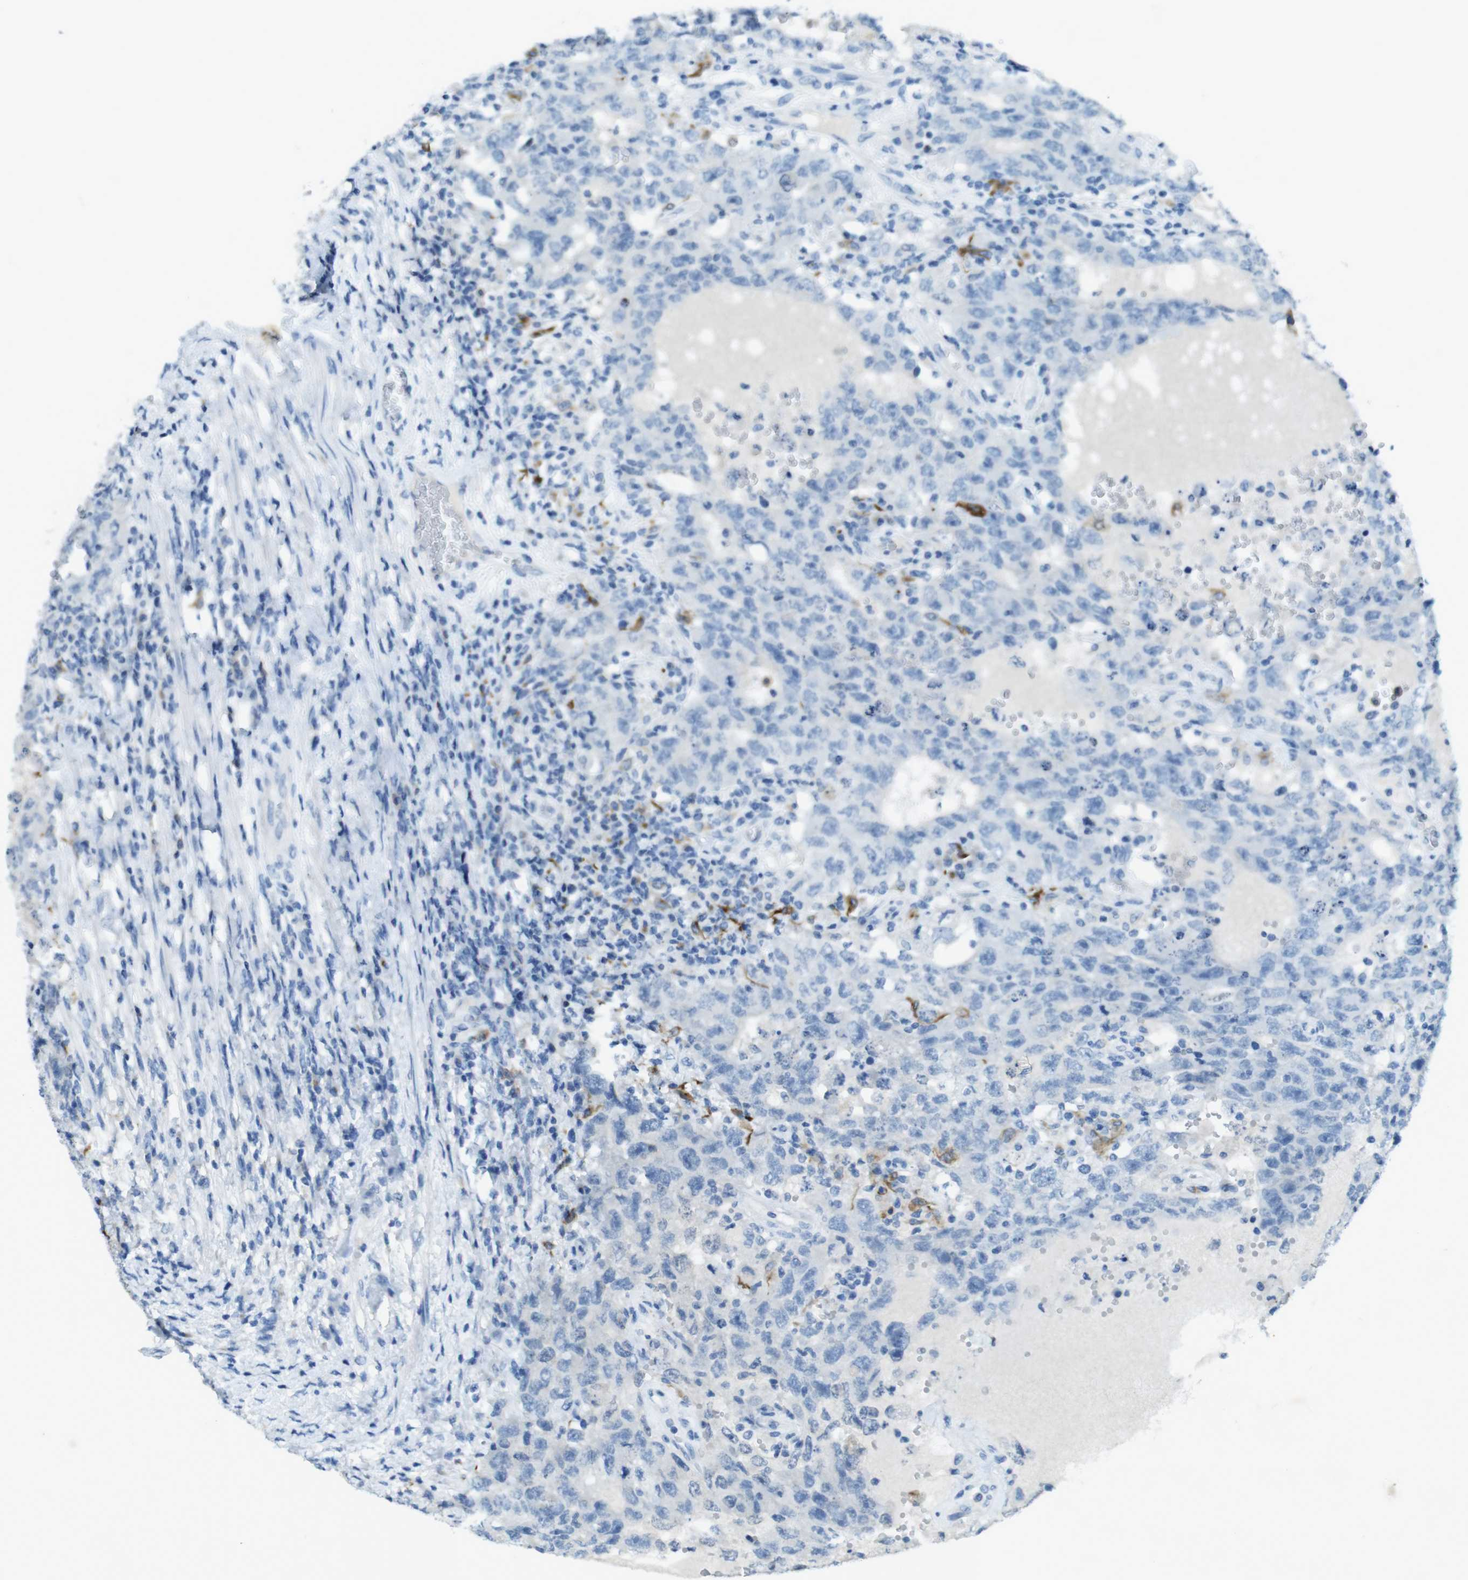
{"staining": {"intensity": "negative", "quantity": "none", "location": "none"}, "tissue": "testis cancer", "cell_type": "Tumor cells", "image_type": "cancer", "snomed": [{"axis": "morphology", "description": "Carcinoma, Embryonal, NOS"}, {"axis": "topography", "description": "Testis"}], "caption": "The IHC histopathology image has no significant staining in tumor cells of testis cancer tissue. (DAB immunohistochemistry (IHC), high magnification).", "gene": "CD320", "patient": {"sex": "male", "age": 26}}